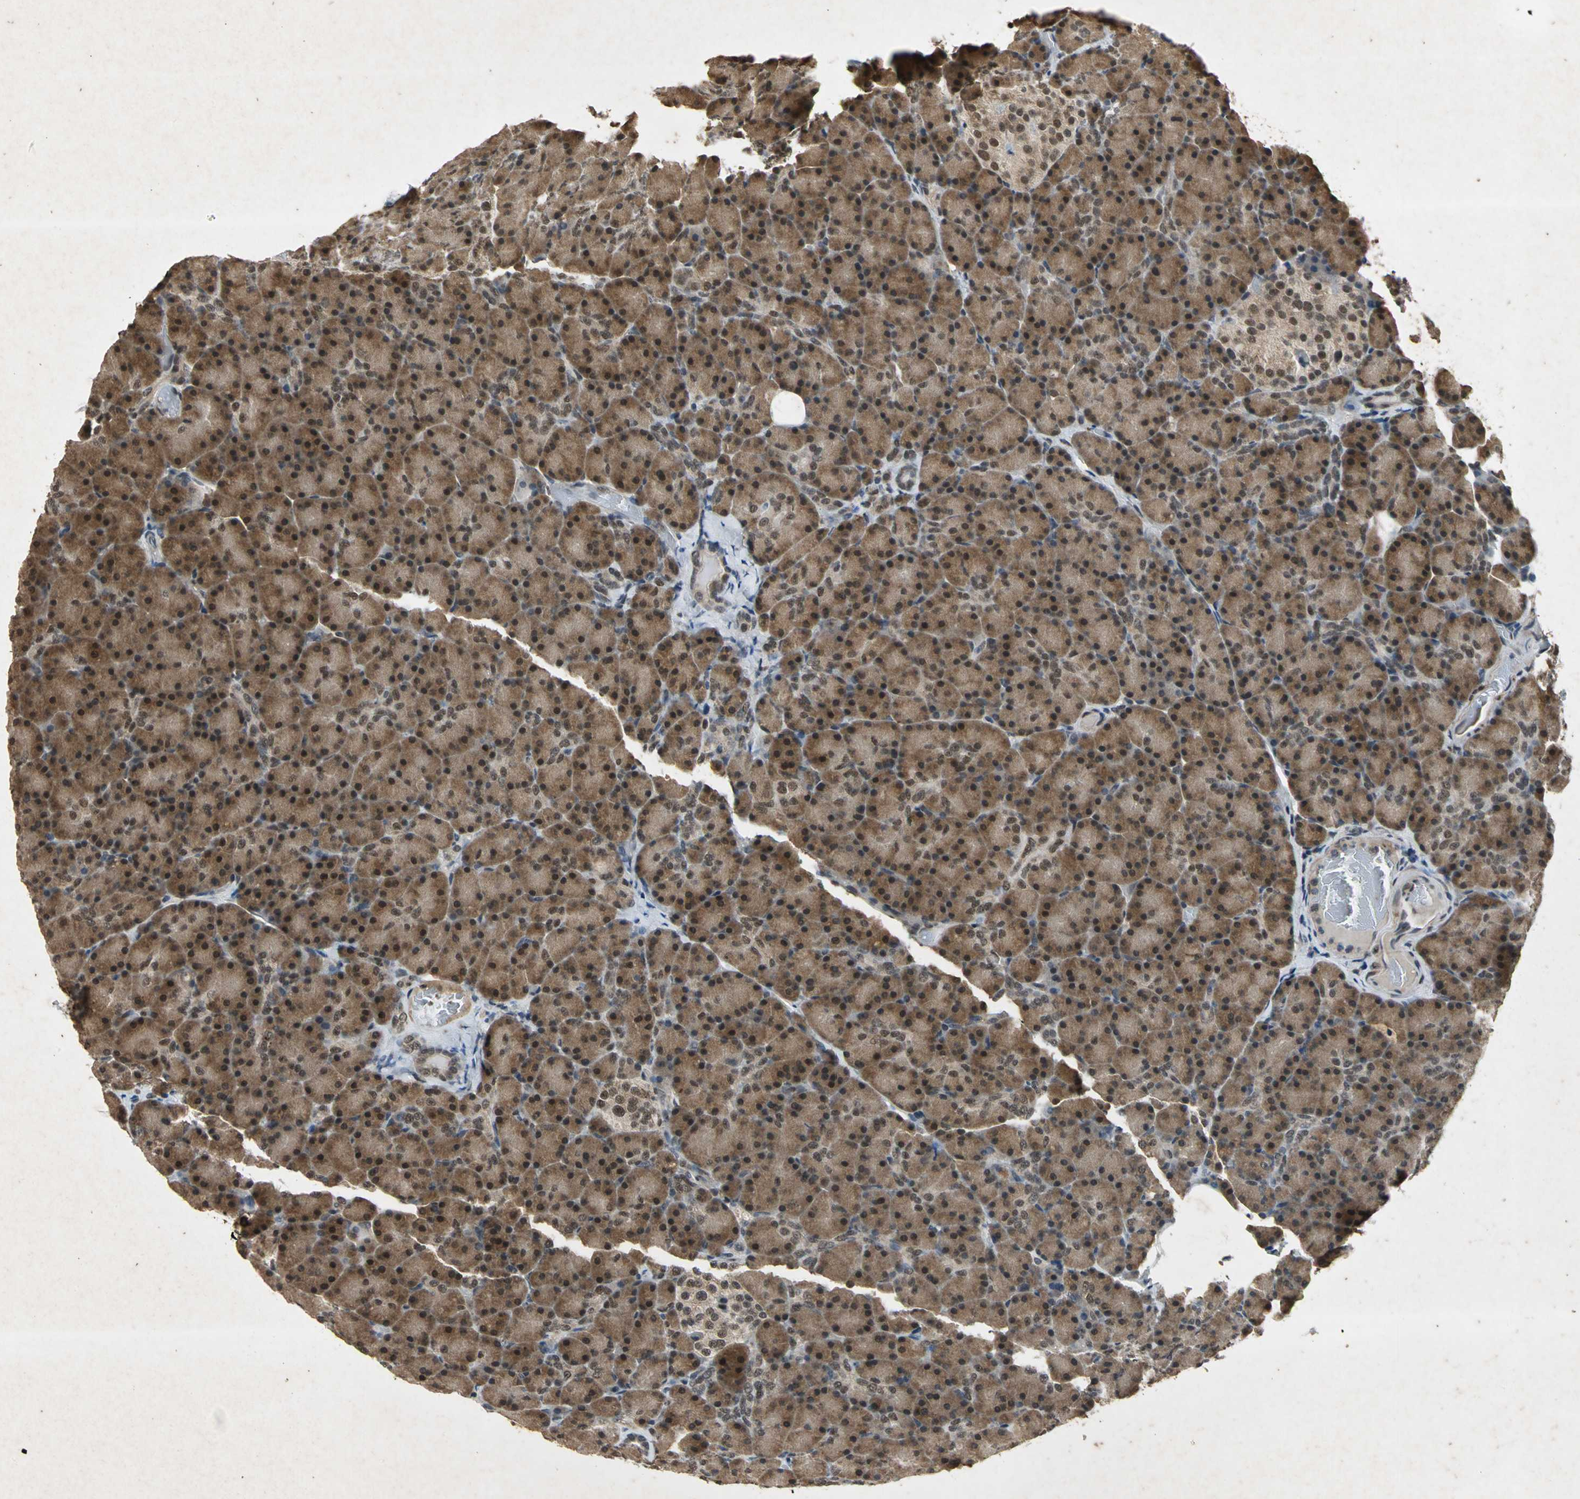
{"staining": {"intensity": "moderate", "quantity": ">75%", "location": "cytoplasmic/membranous"}, "tissue": "pancreas", "cell_type": "Exocrine glandular cells", "image_type": "normal", "snomed": [{"axis": "morphology", "description": "Normal tissue, NOS"}, {"axis": "topography", "description": "Pancreas"}], "caption": "Immunohistochemistry (IHC) of normal human pancreas reveals medium levels of moderate cytoplasmic/membranous staining in about >75% of exocrine glandular cells. (IHC, brightfield microscopy, high magnification).", "gene": "NOTCH3", "patient": {"sex": "female", "age": 43}}